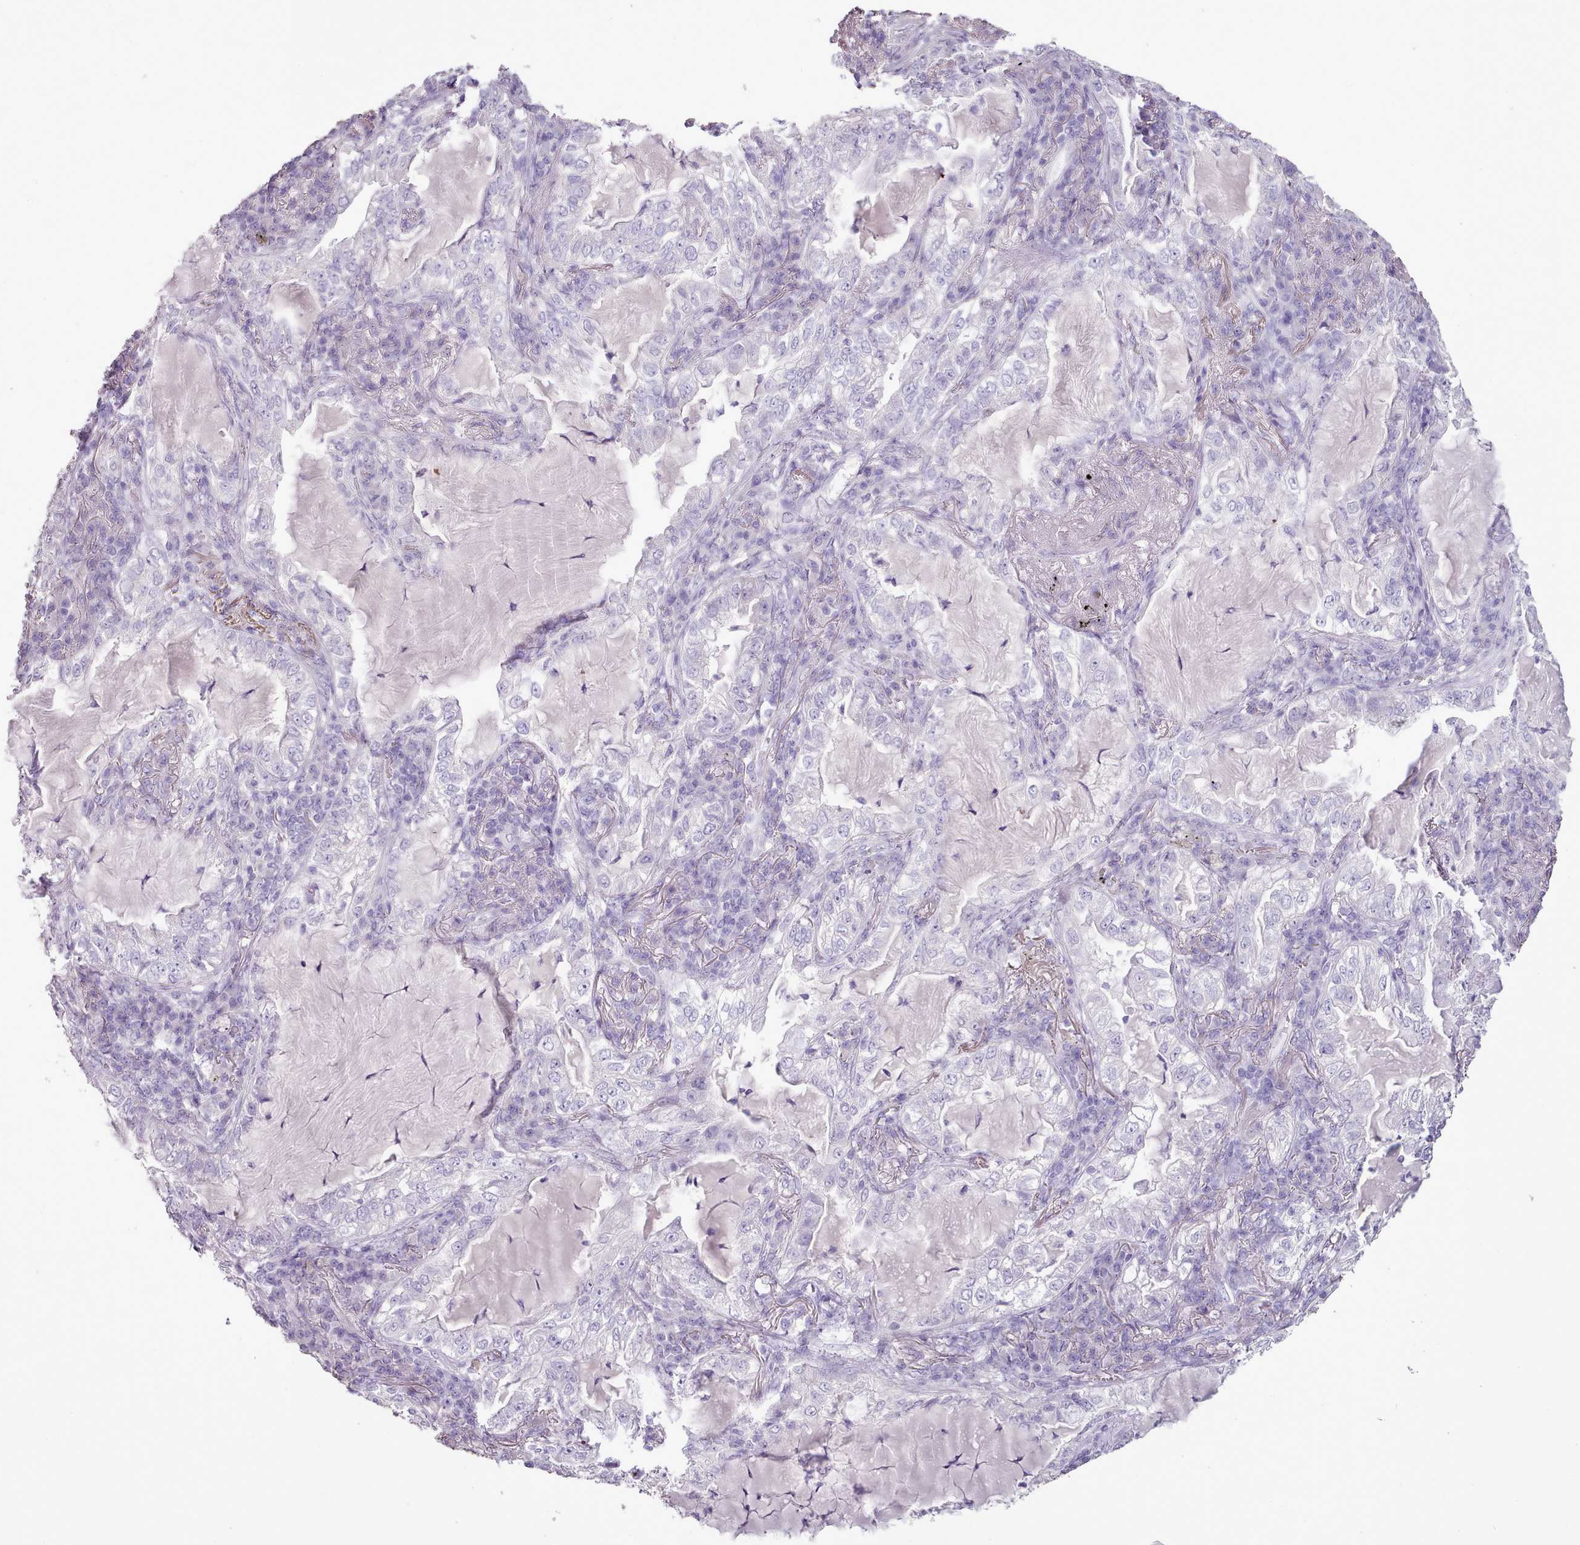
{"staining": {"intensity": "negative", "quantity": "none", "location": "none"}, "tissue": "lung cancer", "cell_type": "Tumor cells", "image_type": "cancer", "snomed": [{"axis": "morphology", "description": "Adenocarcinoma, NOS"}, {"axis": "topography", "description": "Lung"}], "caption": "The IHC image has no significant staining in tumor cells of lung cancer tissue.", "gene": "BLOC1S2", "patient": {"sex": "female", "age": 73}}